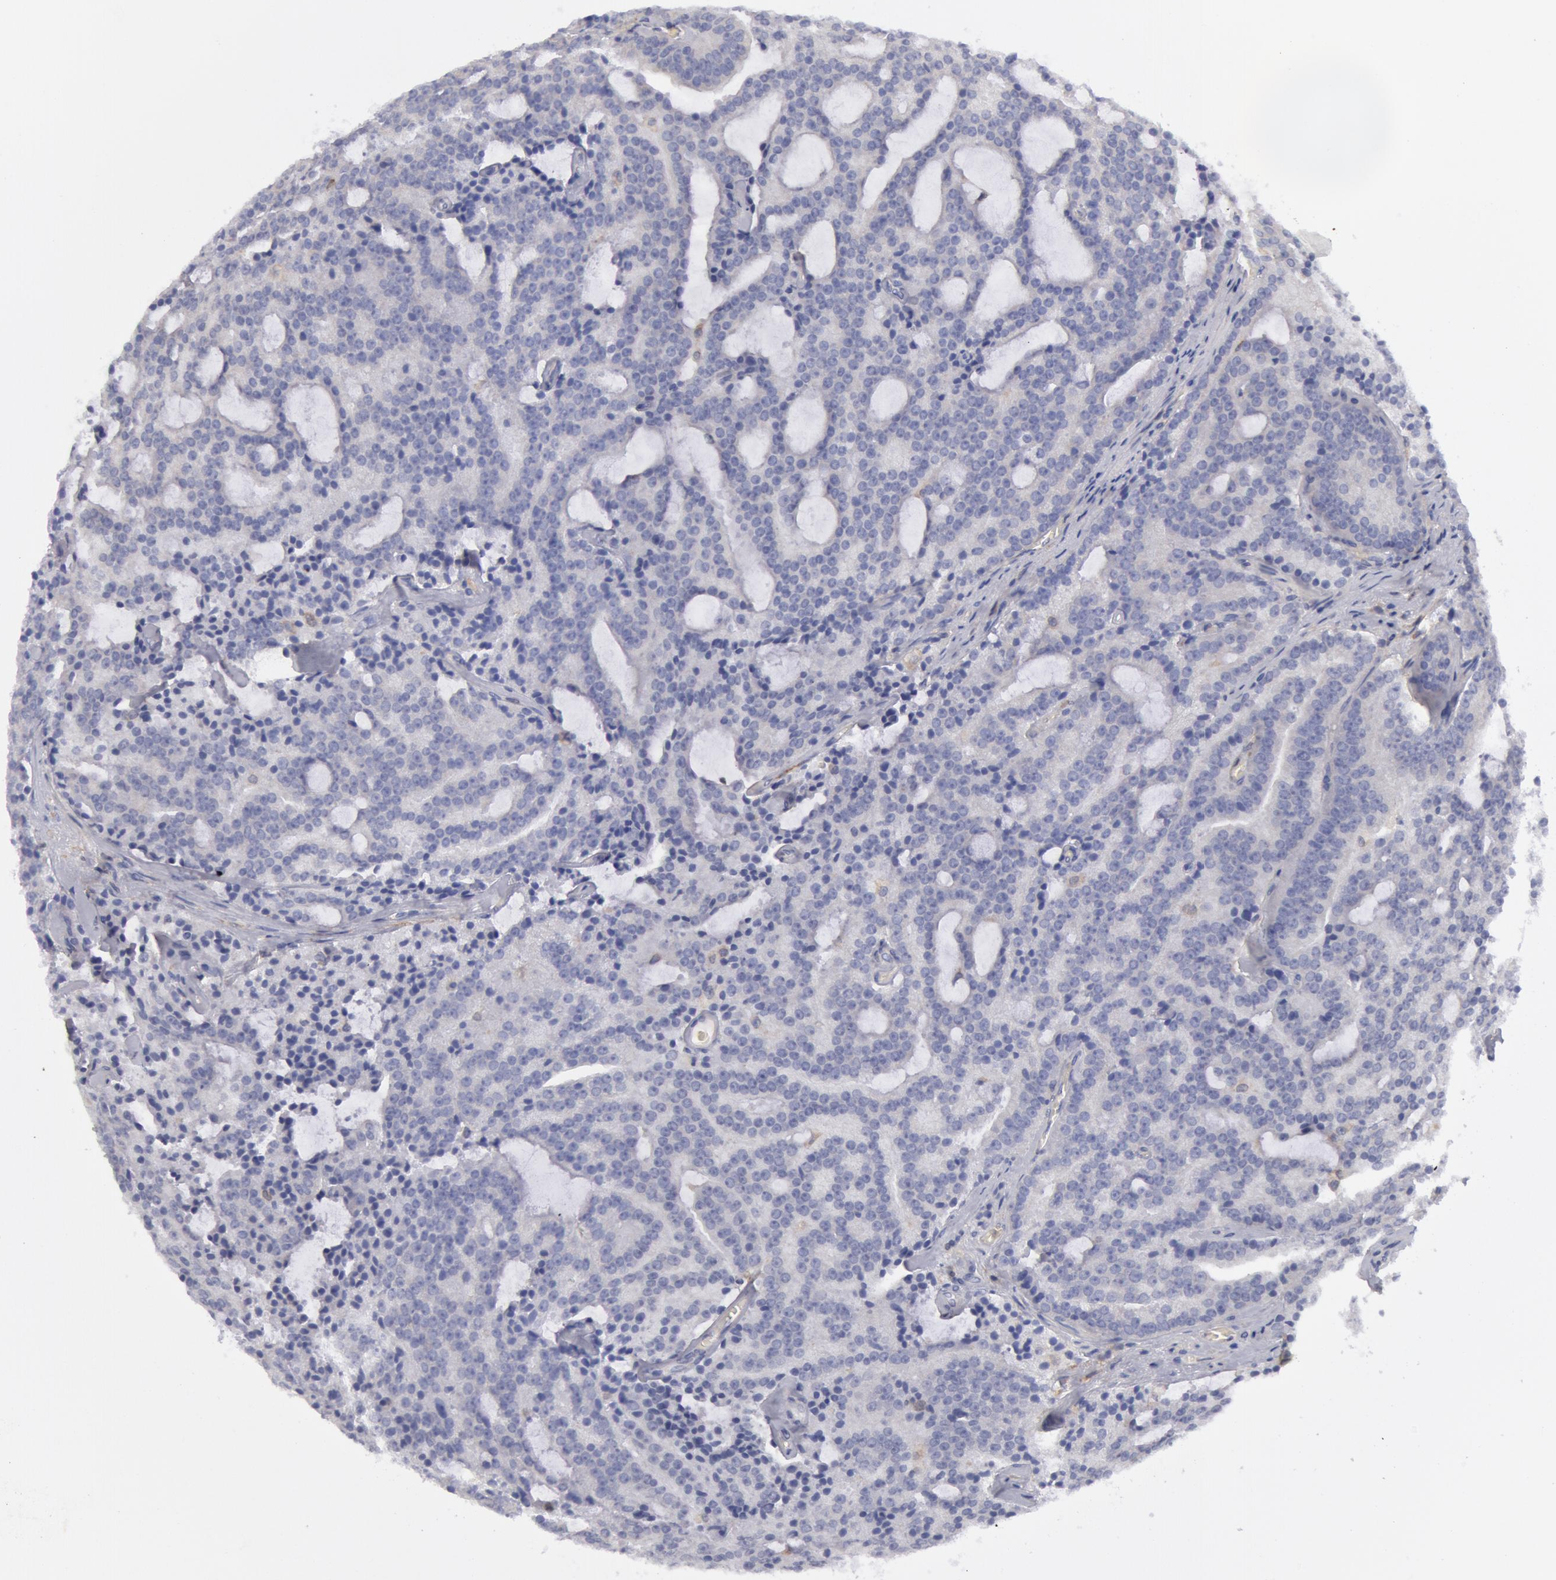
{"staining": {"intensity": "negative", "quantity": "none", "location": "none"}, "tissue": "prostate cancer", "cell_type": "Tumor cells", "image_type": "cancer", "snomed": [{"axis": "morphology", "description": "Adenocarcinoma, Medium grade"}, {"axis": "topography", "description": "Prostate"}], "caption": "IHC histopathology image of adenocarcinoma (medium-grade) (prostate) stained for a protein (brown), which demonstrates no expression in tumor cells.", "gene": "SYK", "patient": {"sex": "male", "age": 65}}